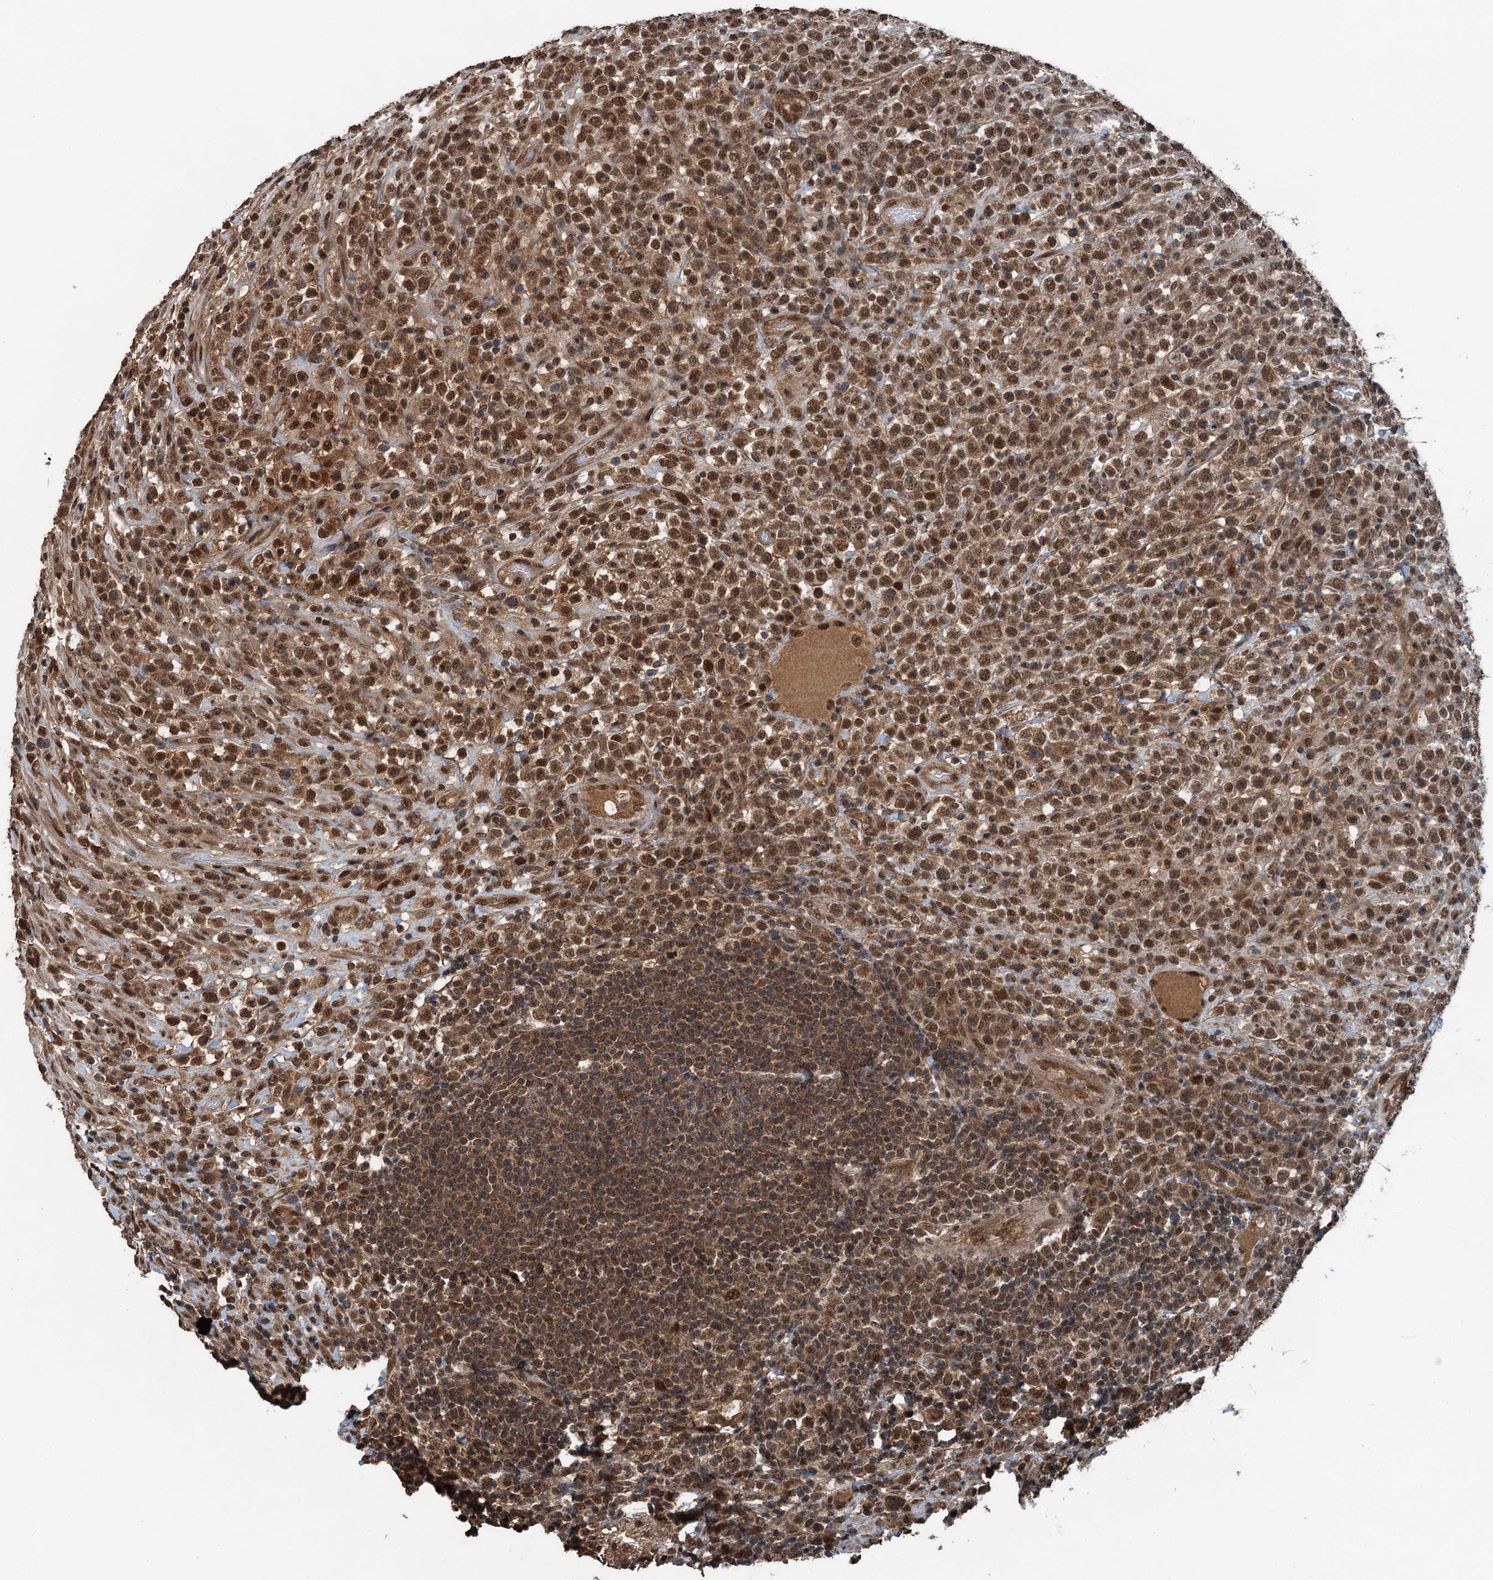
{"staining": {"intensity": "moderate", "quantity": ">75%", "location": "cytoplasmic/membranous,nuclear"}, "tissue": "lymphoma", "cell_type": "Tumor cells", "image_type": "cancer", "snomed": [{"axis": "morphology", "description": "Malignant lymphoma, non-Hodgkin's type, High grade"}, {"axis": "topography", "description": "Colon"}], "caption": "Human malignant lymphoma, non-Hodgkin's type (high-grade) stained with a protein marker displays moderate staining in tumor cells.", "gene": "UBXN6", "patient": {"sex": "female", "age": 53}}